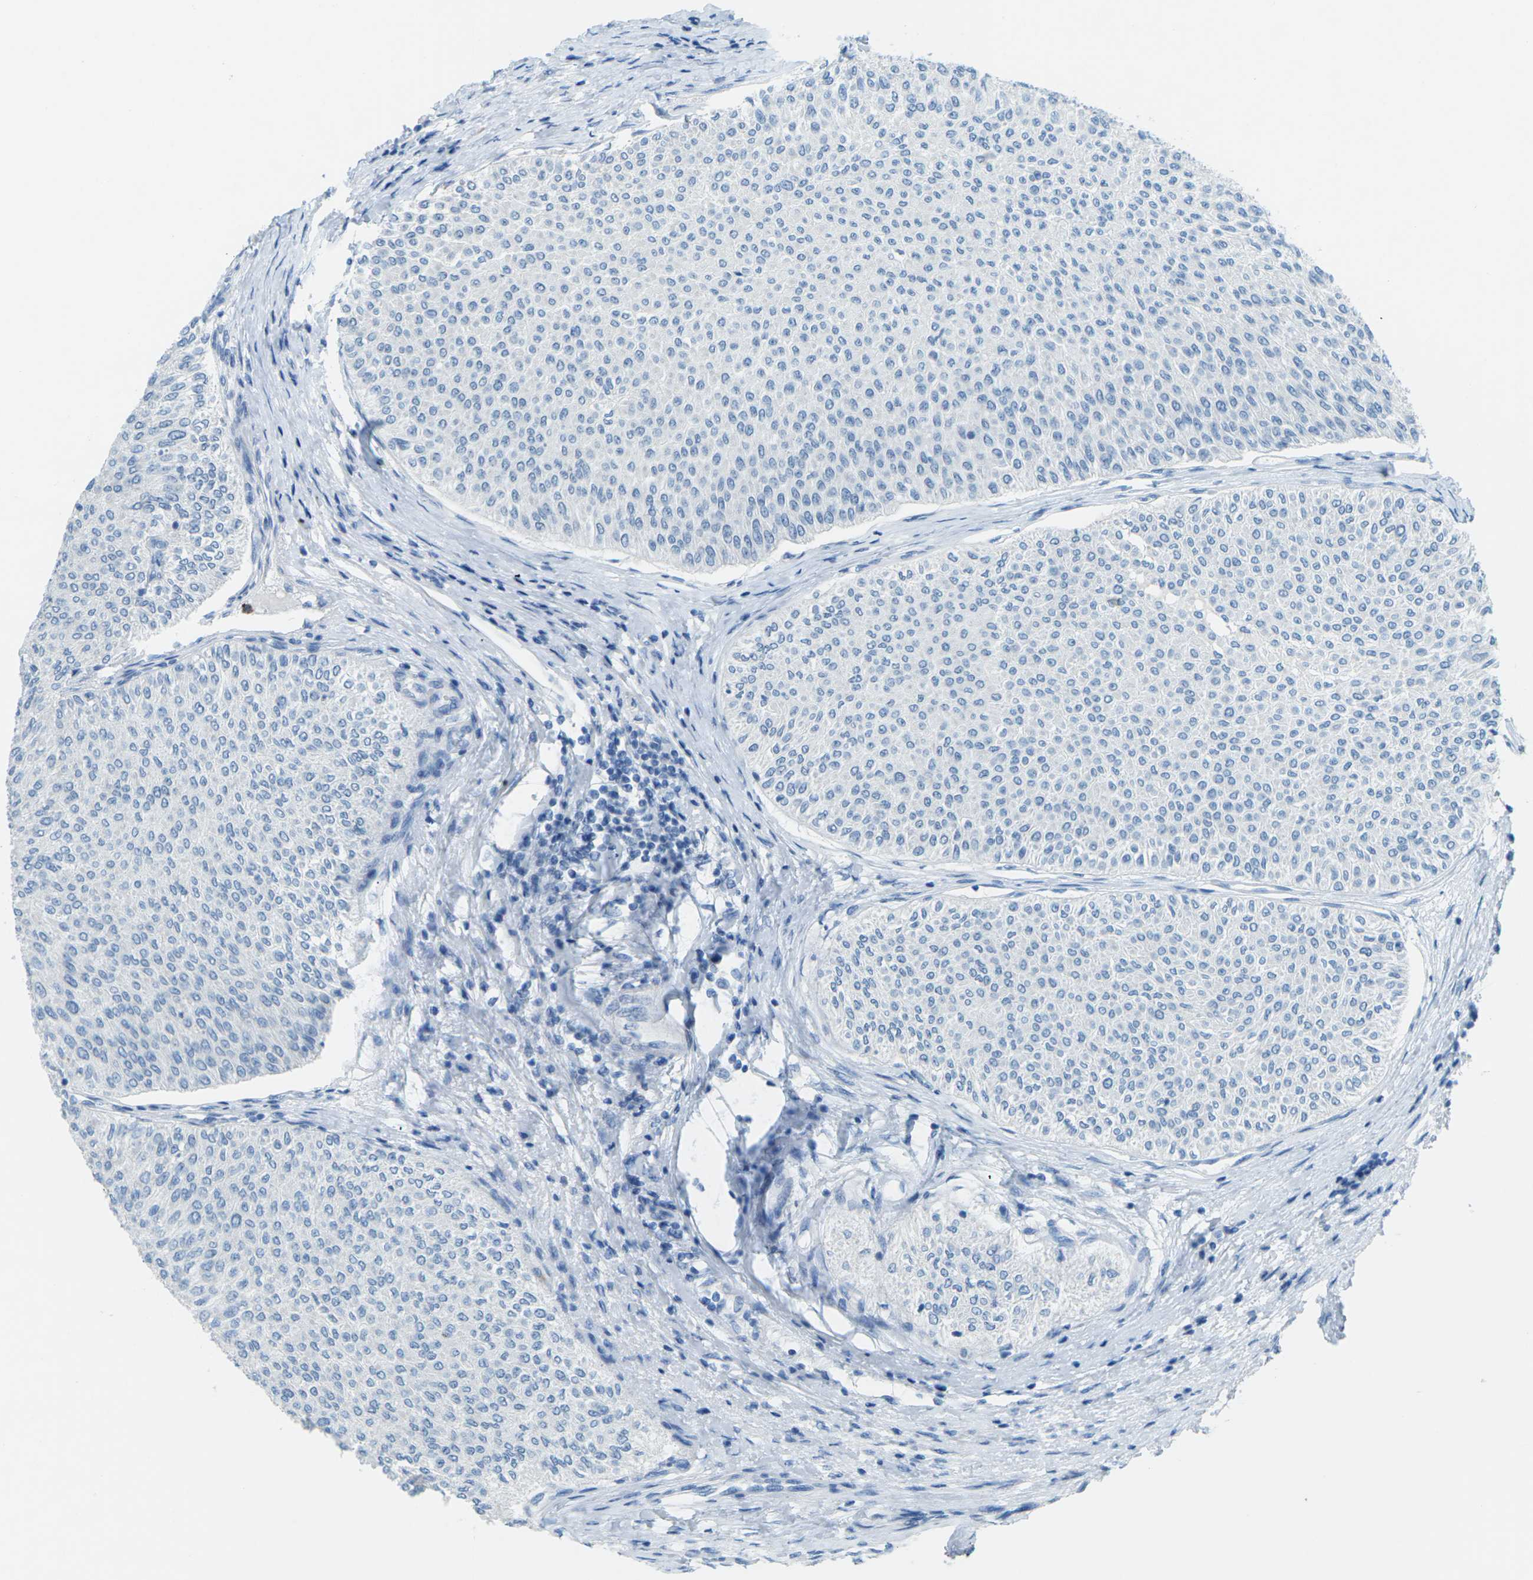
{"staining": {"intensity": "negative", "quantity": "none", "location": "none"}, "tissue": "urothelial cancer", "cell_type": "Tumor cells", "image_type": "cancer", "snomed": [{"axis": "morphology", "description": "Urothelial carcinoma, Low grade"}, {"axis": "topography", "description": "Urinary bladder"}], "caption": "Histopathology image shows no protein staining in tumor cells of urothelial carcinoma (low-grade) tissue.", "gene": "CDH16", "patient": {"sex": "male", "age": 78}}